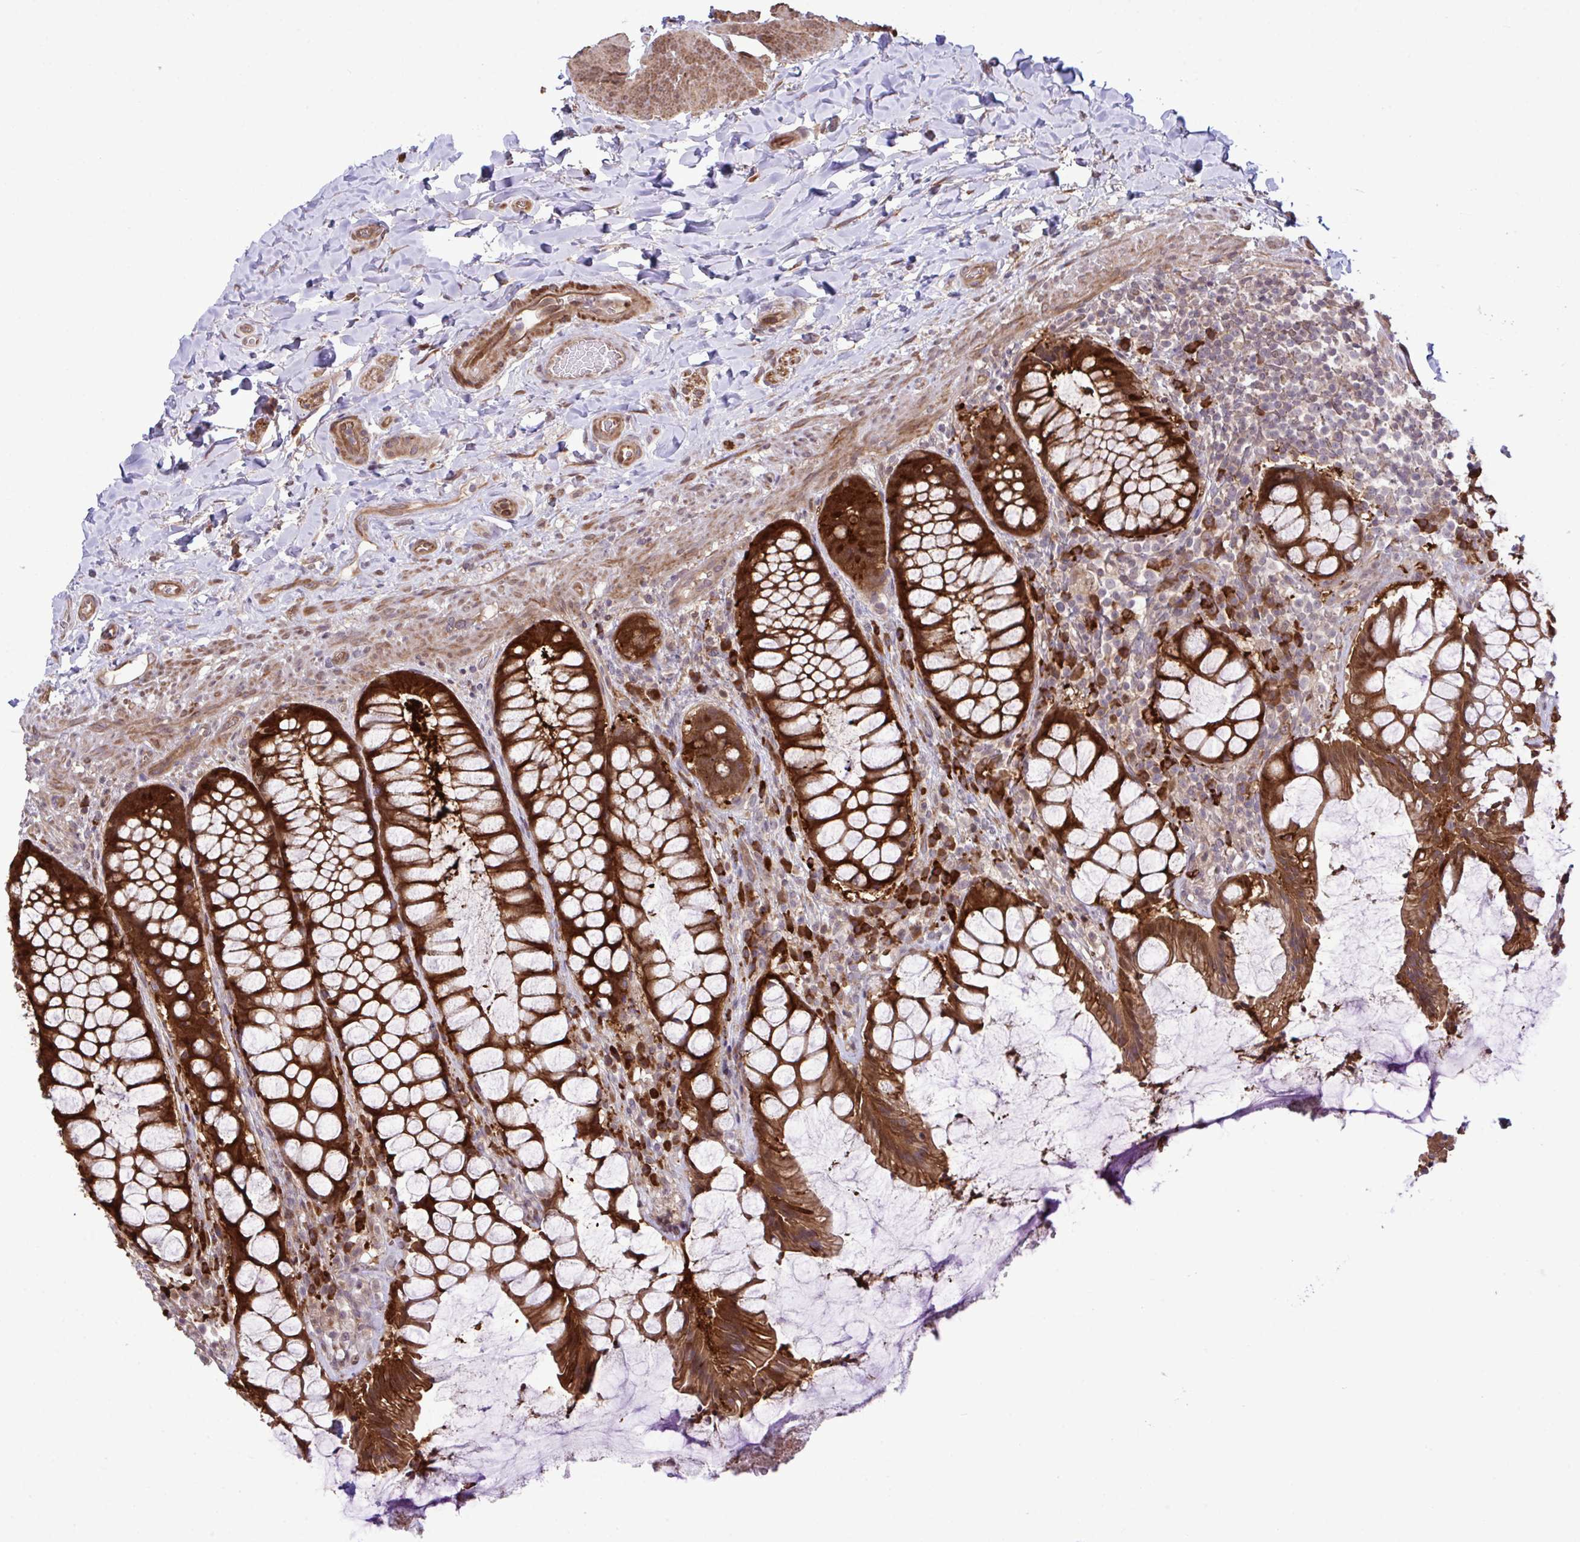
{"staining": {"intensity": "strong", "quantity": ">75%", "location": "cytoplasmic/membranous,nuclear"}, "tissue": "rectum", "cell_type": "Glandular cells", "image_type": "normal", "snomed": [{"axis": "morphology", "description": "Normal tissue, NOS"}, {"axis": "topography", "description": "Rectum"}], "caption": "Immunohistochemical staining of normal human rectum displays strong cytoplasmic/membranous,nuclear protein expression in approximately >75% of glandular cells. (DAB IHC, brown staining for protein, blue staining for nuclei).", "gene": "CMPK1", "patient": {"sex": "female", "age": 58}}